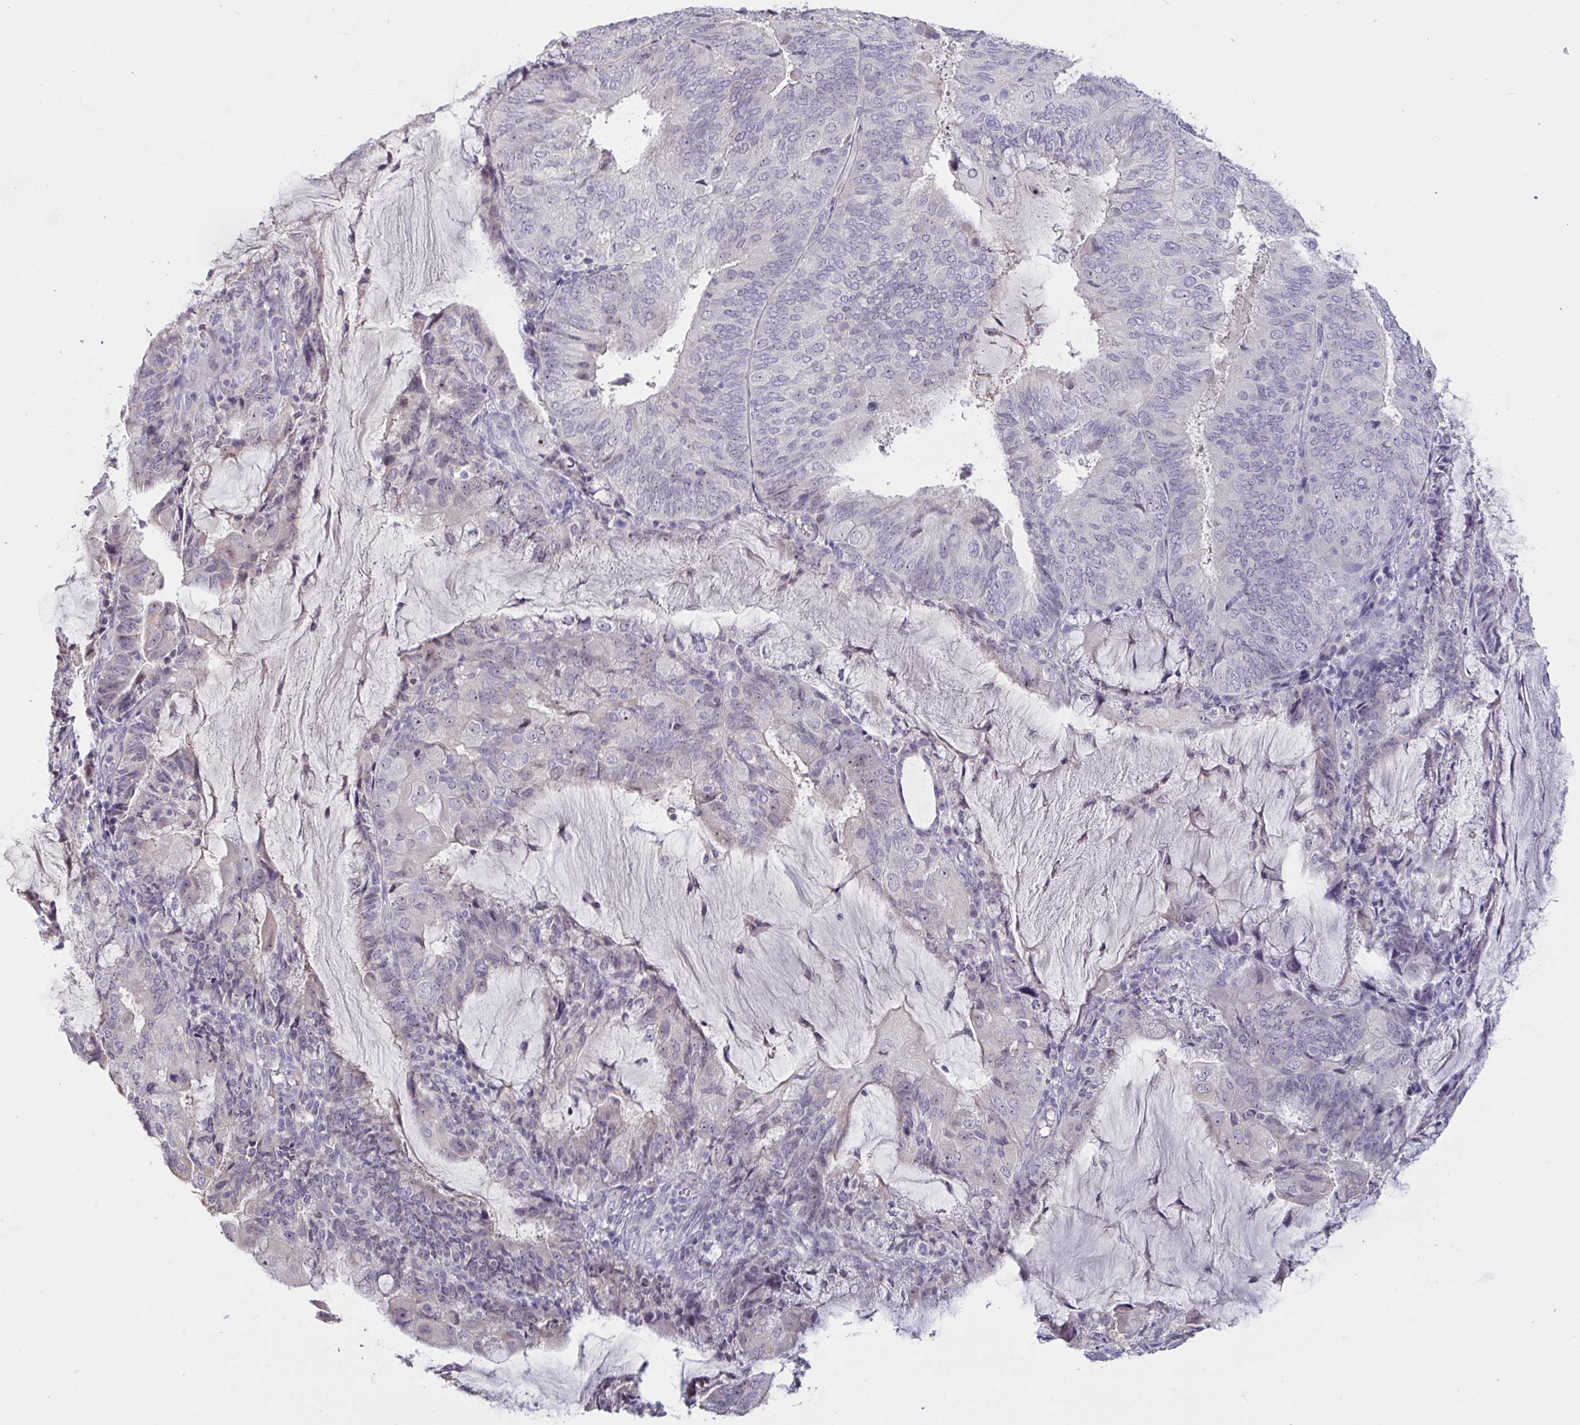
{"staining": {"intensity": "weak", "quantity": "<25%", "location": "nuclear"}, "tissue": "endometrial cancer", "cell_type": "Tumor cells", "image_type": "cancer", "snomed": [{"axis": "morphology", "description": "Adenocarcinoma, NOS"}, {"axis": "topography", "description": "Endometrium"}], "caption": "Tumor cells are negative for protein expression in human endometrial cancer. (Stains: DAB (3,3'-diaminobenzidine) immunohistochemistry with hematoxylin counter stain, Microscopy: brightfield microscopy at high magnification).", "gene": "MYC", "patient": {"sex": "female", "age": 81}}